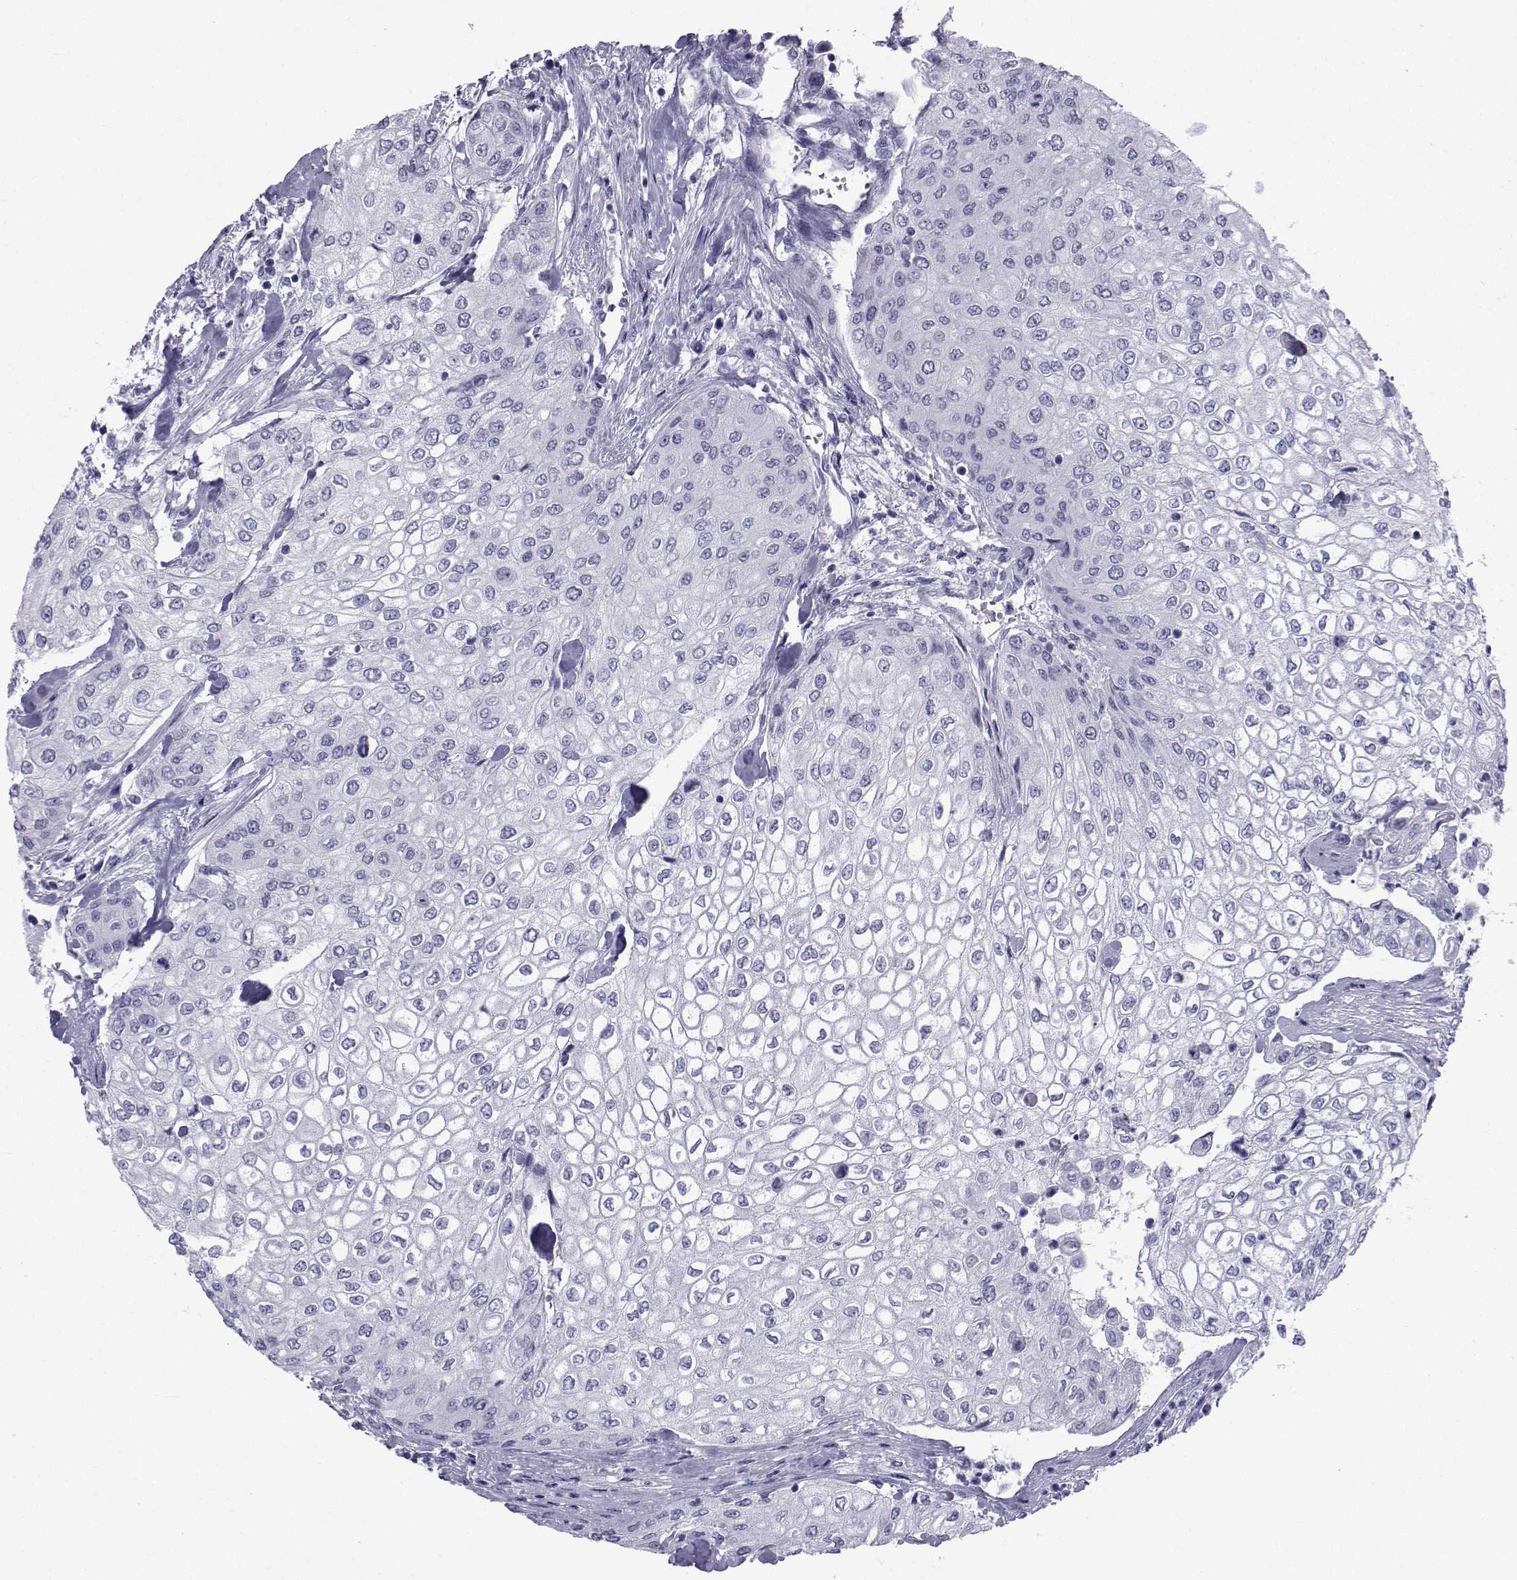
{"staining": {"intensity": "negative", "quantity": "none", "location": "none"}, "tissue": "urothelial cancer", "cell_type": "Tumor cells", "image_type": "cancer", "snomed": [{"axis": "morphology", "description": "Urothelial carcinoma, High grade"}, {"axis": "topography", "description": "Urinary bladder"}], "caption": "Tumor cells are negative for protein expression in human high-grade urothelial carcinoma. The staining was performed using DAB to visualize the protein expression in brown, while the nuclei were stained in blue with hematoxylin (Magnification: 20x).", "gene": "SPANXD", "patient": {"sex": "male", "age": 62}}